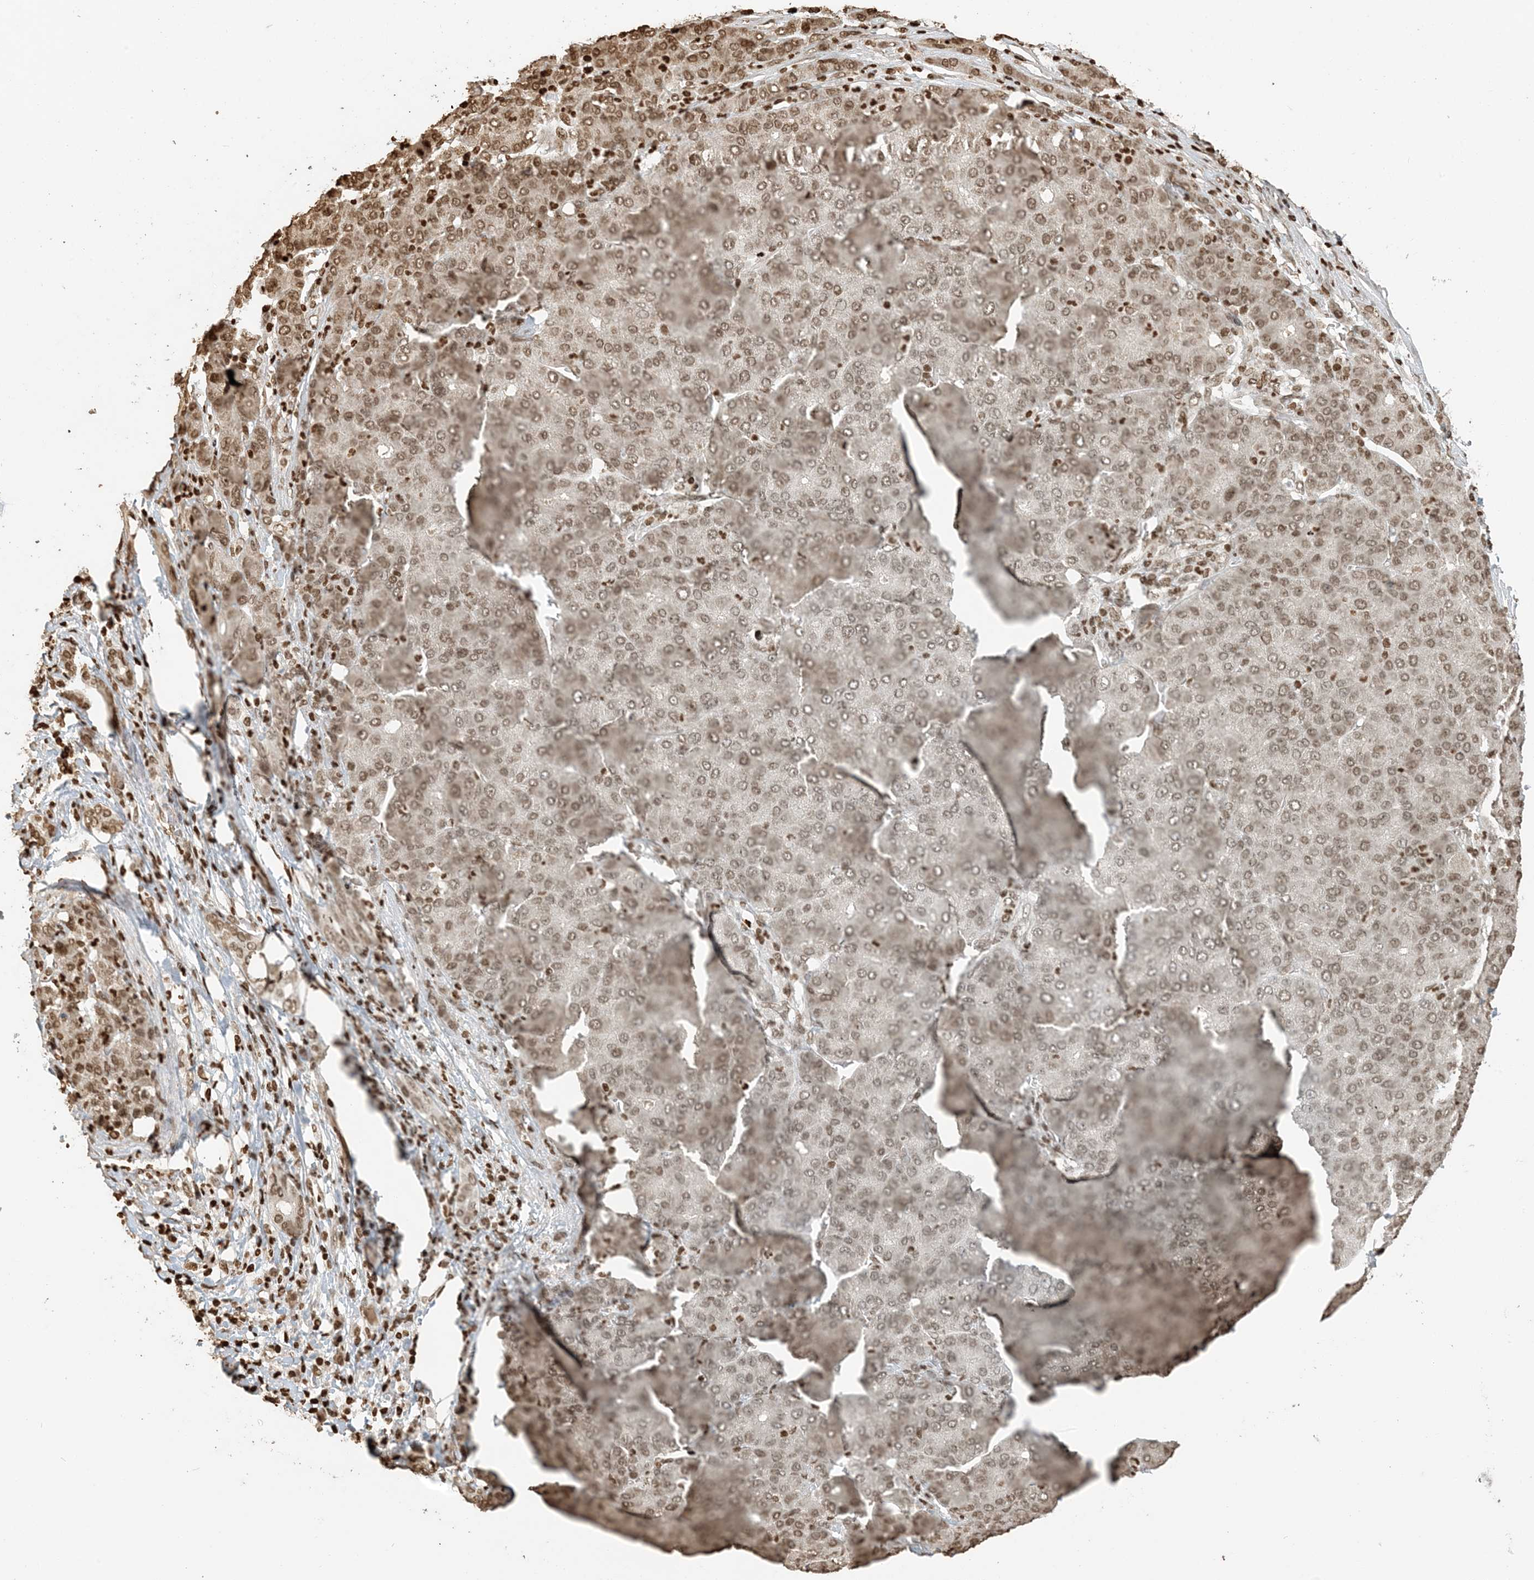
{"staining": {"intensity": "moderate", "quantity": "25%-75%", "location": "nuclear"}, "tissue": "liver cancer", "cell_type": "Tumor cells", "image_type": "cancer", "snomed": [{"axis": "morphology", "description": "Carcinoma, Hepatocellular, NOS"}, {"axis": "topography", "description": "Liver"}], "caption": "Brown immunohistochemical staining in human hepatocellular carcinoma (liver) reveals moderate nuclear expression in about 25%-75% of tumor cells.", "gene": "H3-3B", "patient": {"sex": "male", "age": 65}}